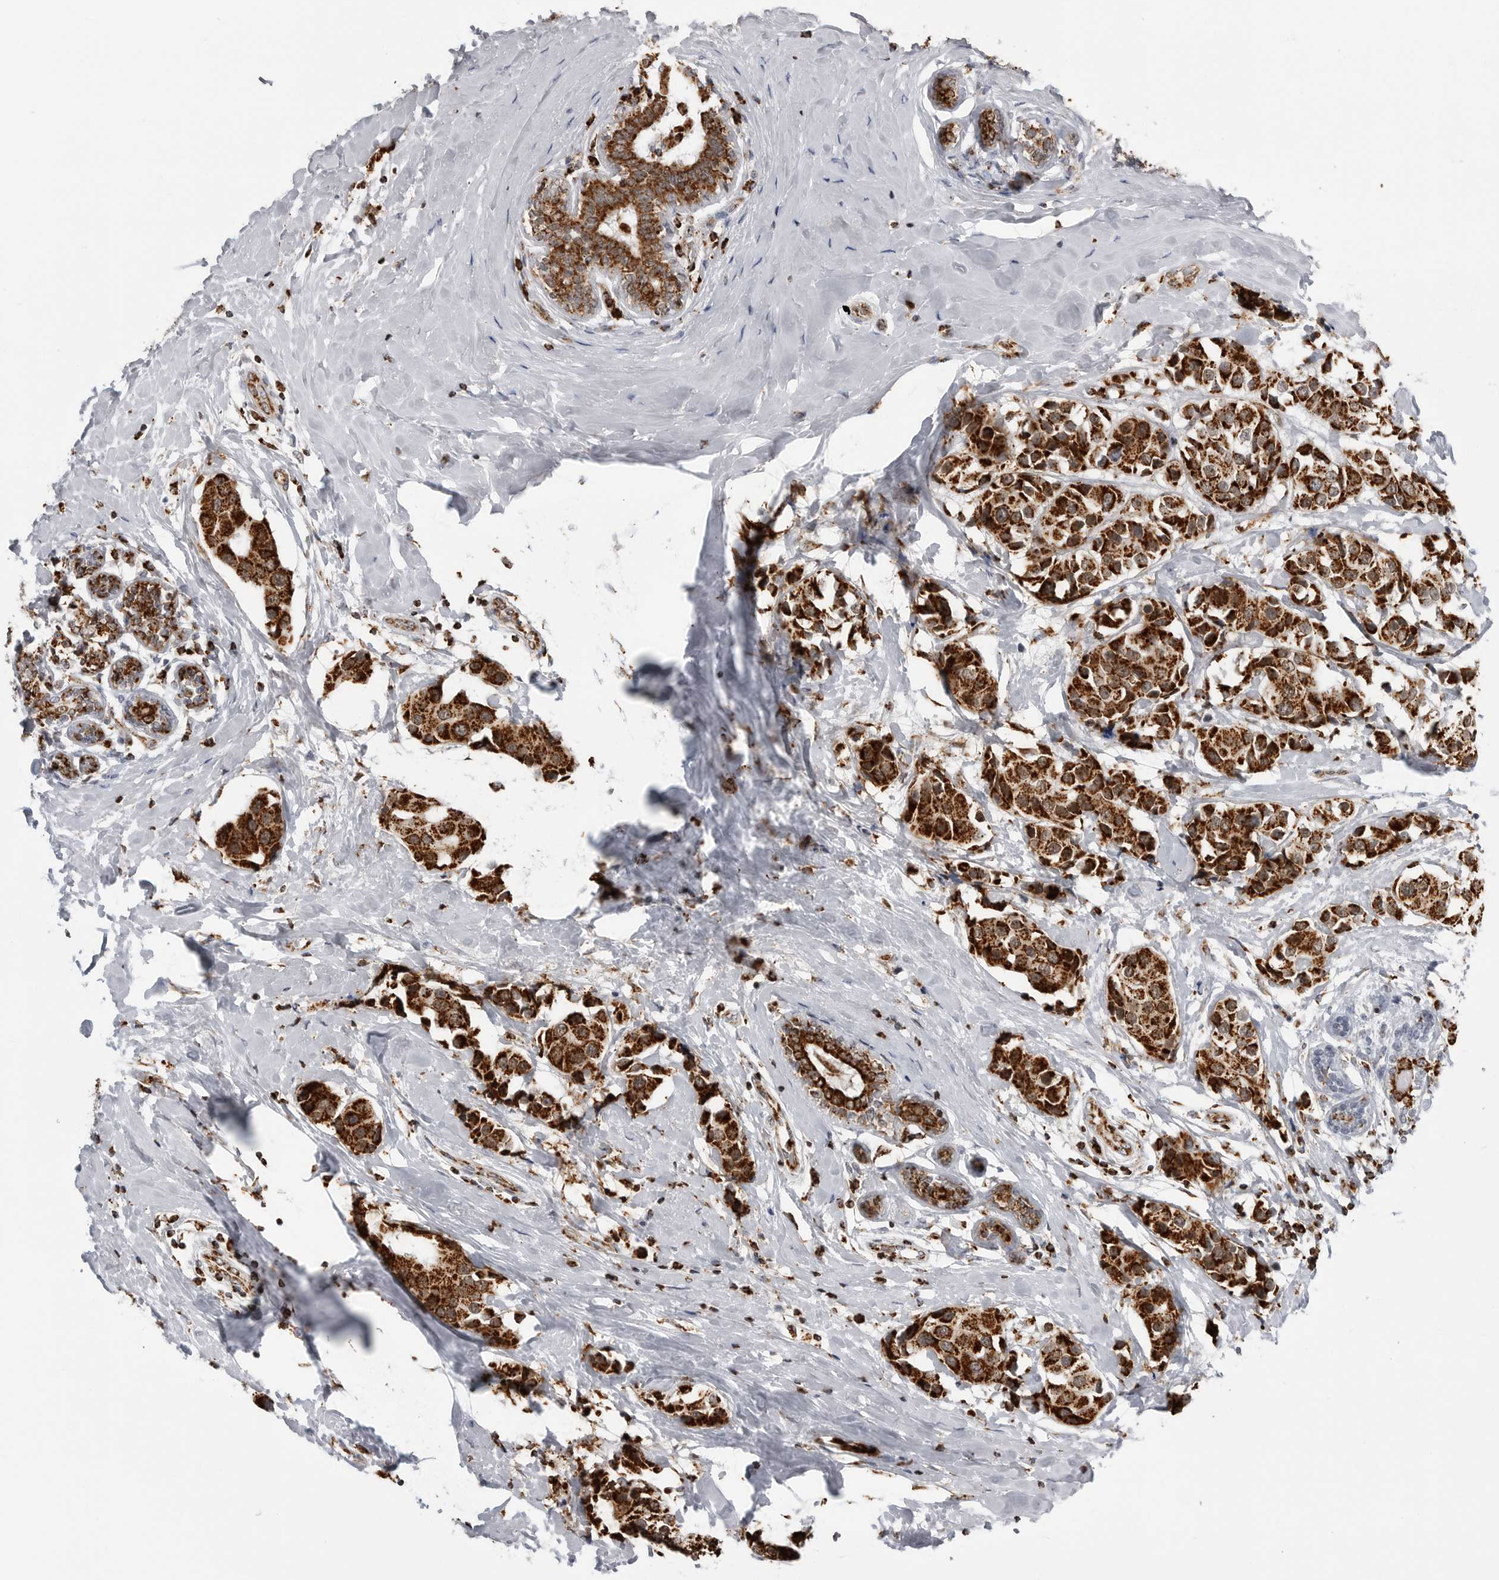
{"staining": {"intensity": "strong", "quantity": ">75%", "location": "cytoplasmic/membranous"}, "tissue": "breast cancer", "cell_type": "Tumor cells", "image_type": "cancer", "snomed": [{"axis": "morphology", "description": "Normal tissue, NOS"}, {"axis": "morphology", "description": "Duct carcinoma"}, {"axis": "topography", "description": "Breast"}], "caption": "Immunohistochemical staining of human breast cancer displays high levels of strong cytoplasmic/membranous positivity in about >75% of tumor cells.", "gene": "COX5A", "patient": {"sex": "female", "age": 39}}